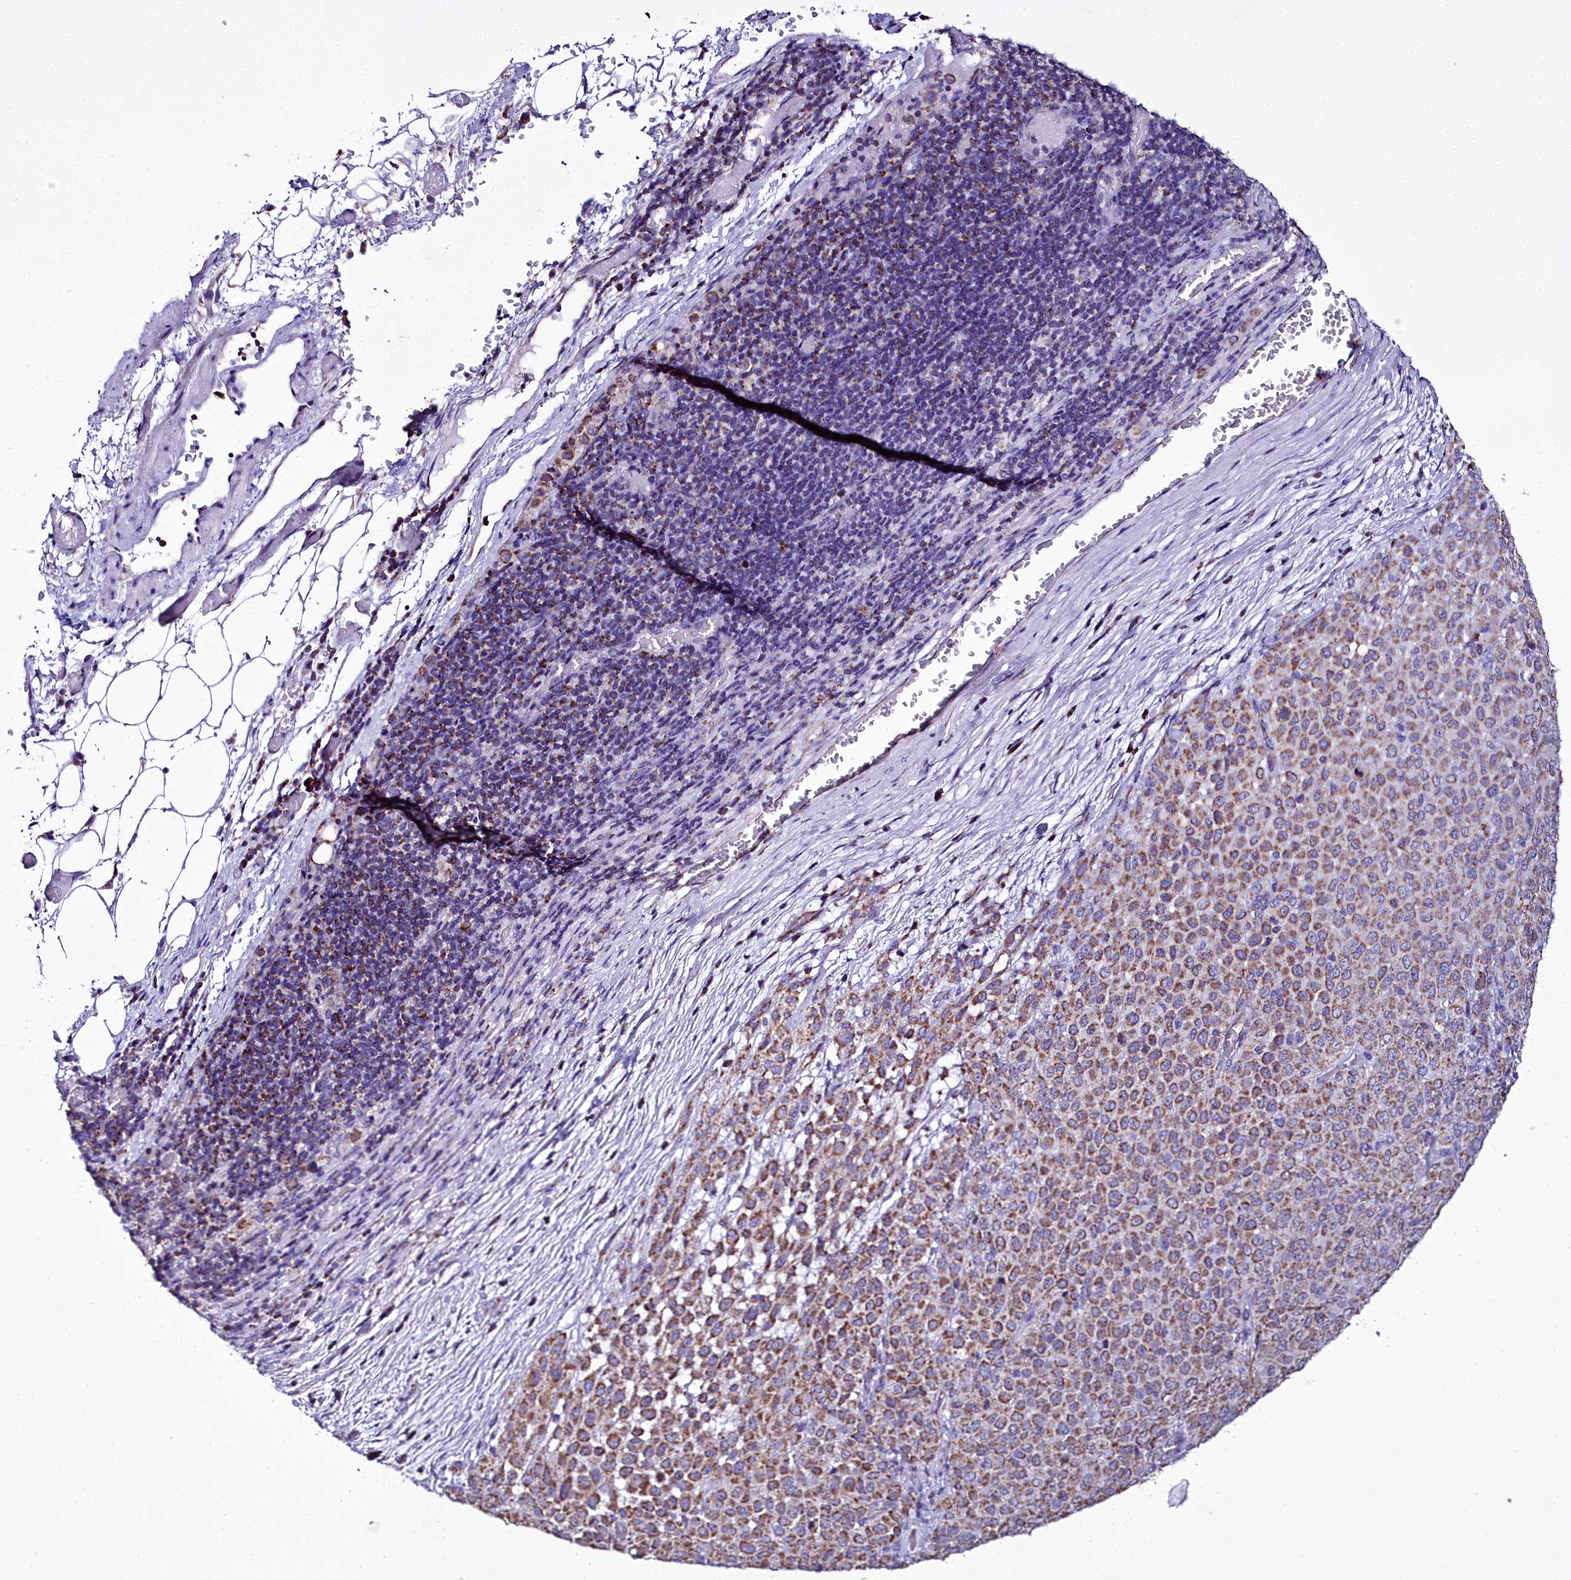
{"staining": {"intensity": "moderate", "quantity": ">75%", "location": "cytoplasmic/membranous"}, "tissue": "melanoma", "cell_type": "Tumor cells", "image_type": "cancer", "snomed": [{"axis": "morphology", "description": "Malignant melanoma, Metastatic site"}, {"axis": "topography", "description": "Skin"}], "caption": "The photomicrograph exhibits a brown stain indicating the presence of a protein in the cytoplasmic/membranous of tumor cells in malignant melanoma (metastatic site). (Brightfield microscopy of DAB IHC at high magnification).", "gene": "WDFY3", "patient": {"sex": "female", "age": 81}}